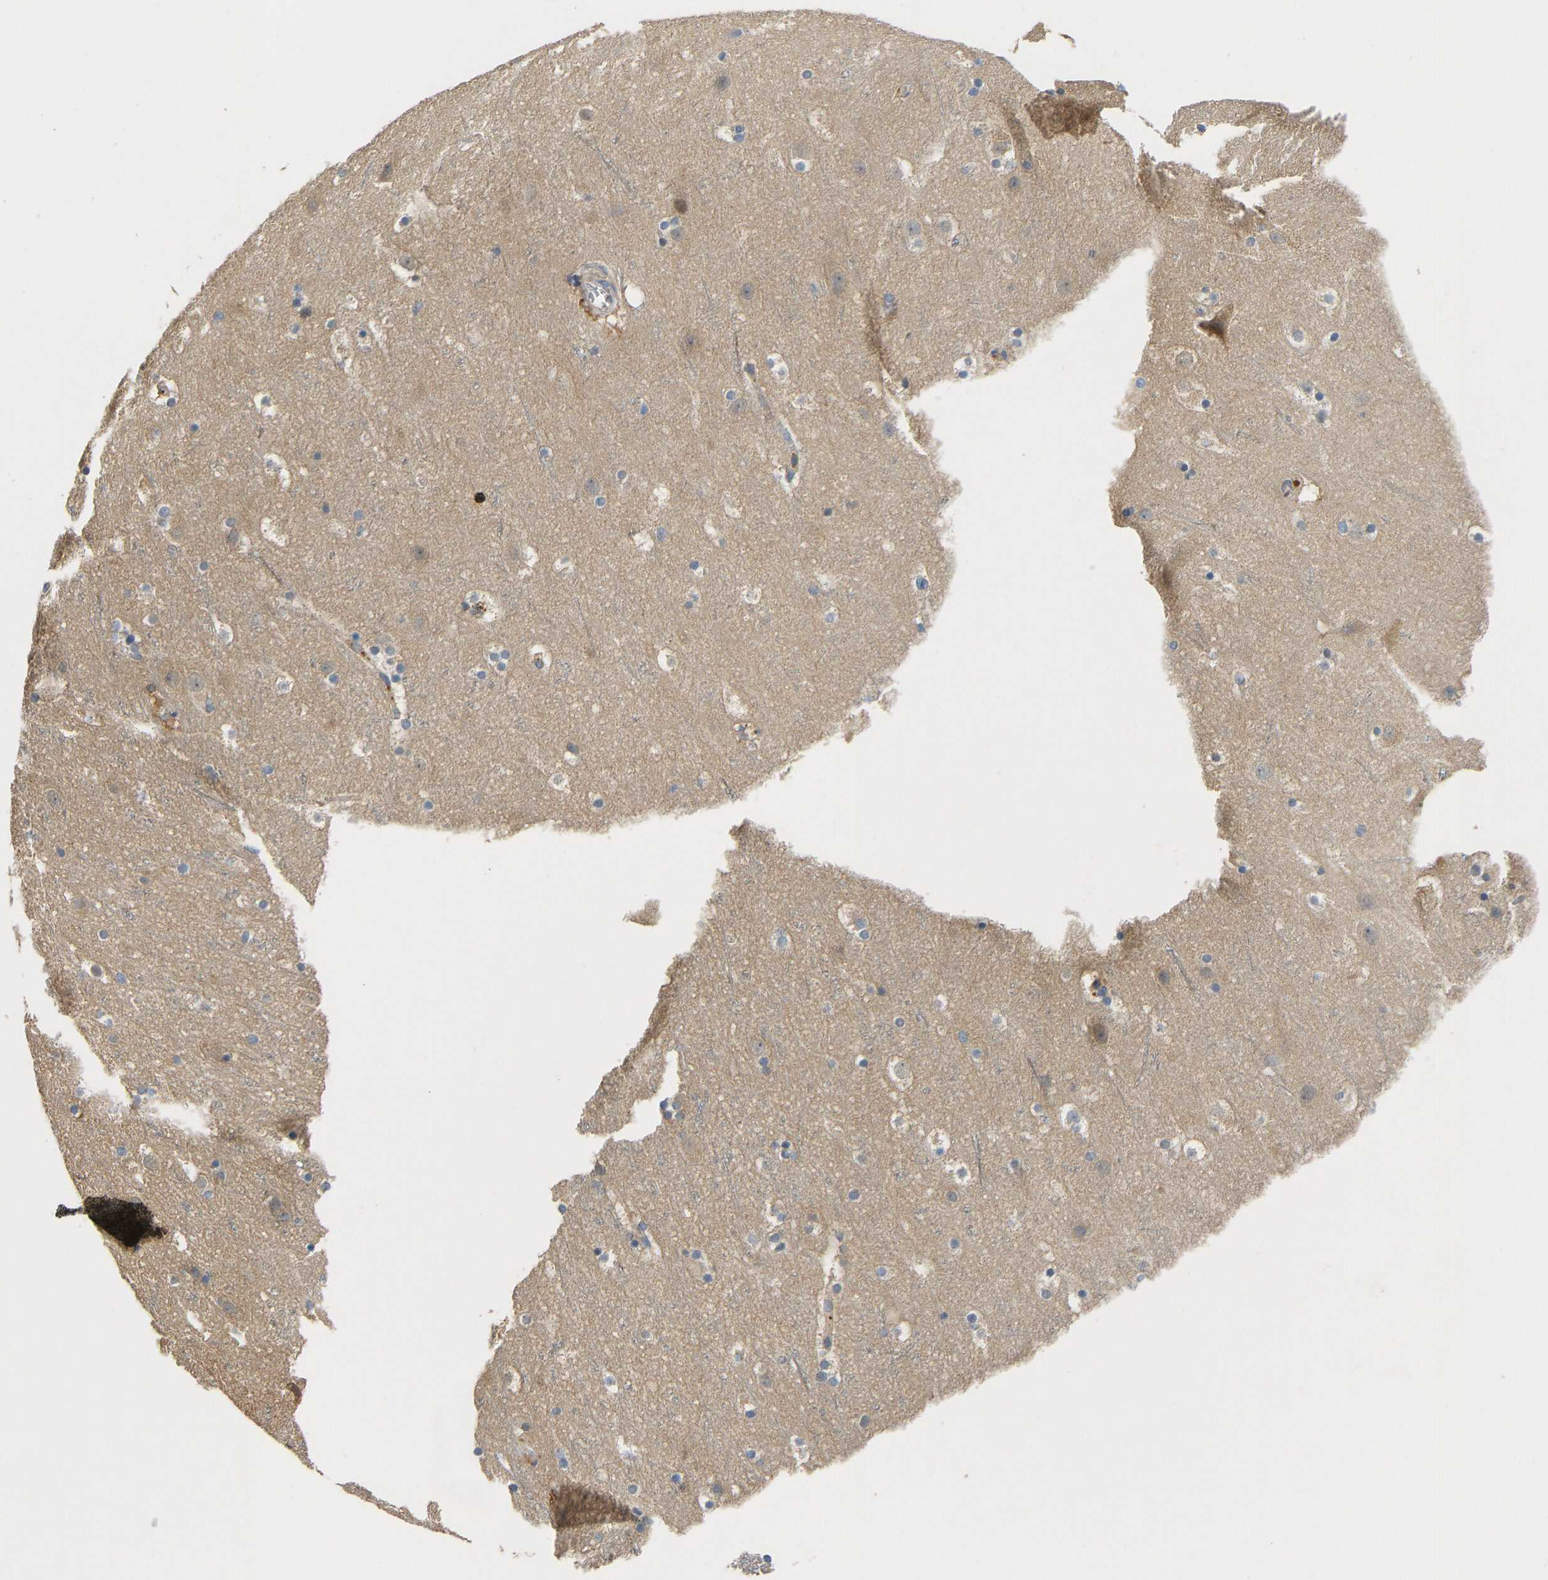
{"staining": {"intensity": "moderate", "quantity": "25%-75%", "location": "cytoplasmic/membranous"}, "tissue": "cerebral cortex", "cell_type": "Endothelial cells", "image_type": "normal", "snomed": [{"axis": "morphology", "description": "Normal tissue, NOS"}, {"axis": "topography", "description": "Cerebral cortex"}], "caption": "This image reveals immunohistochemistry staining of unremarkable human cerebral cortex, with medium moderate cytoplasmic/membranous positivity in approximately 25%-75% of endothelial cells.", "gene": "VCPKMT", "patient": {"sex": "male", "age": 45}}